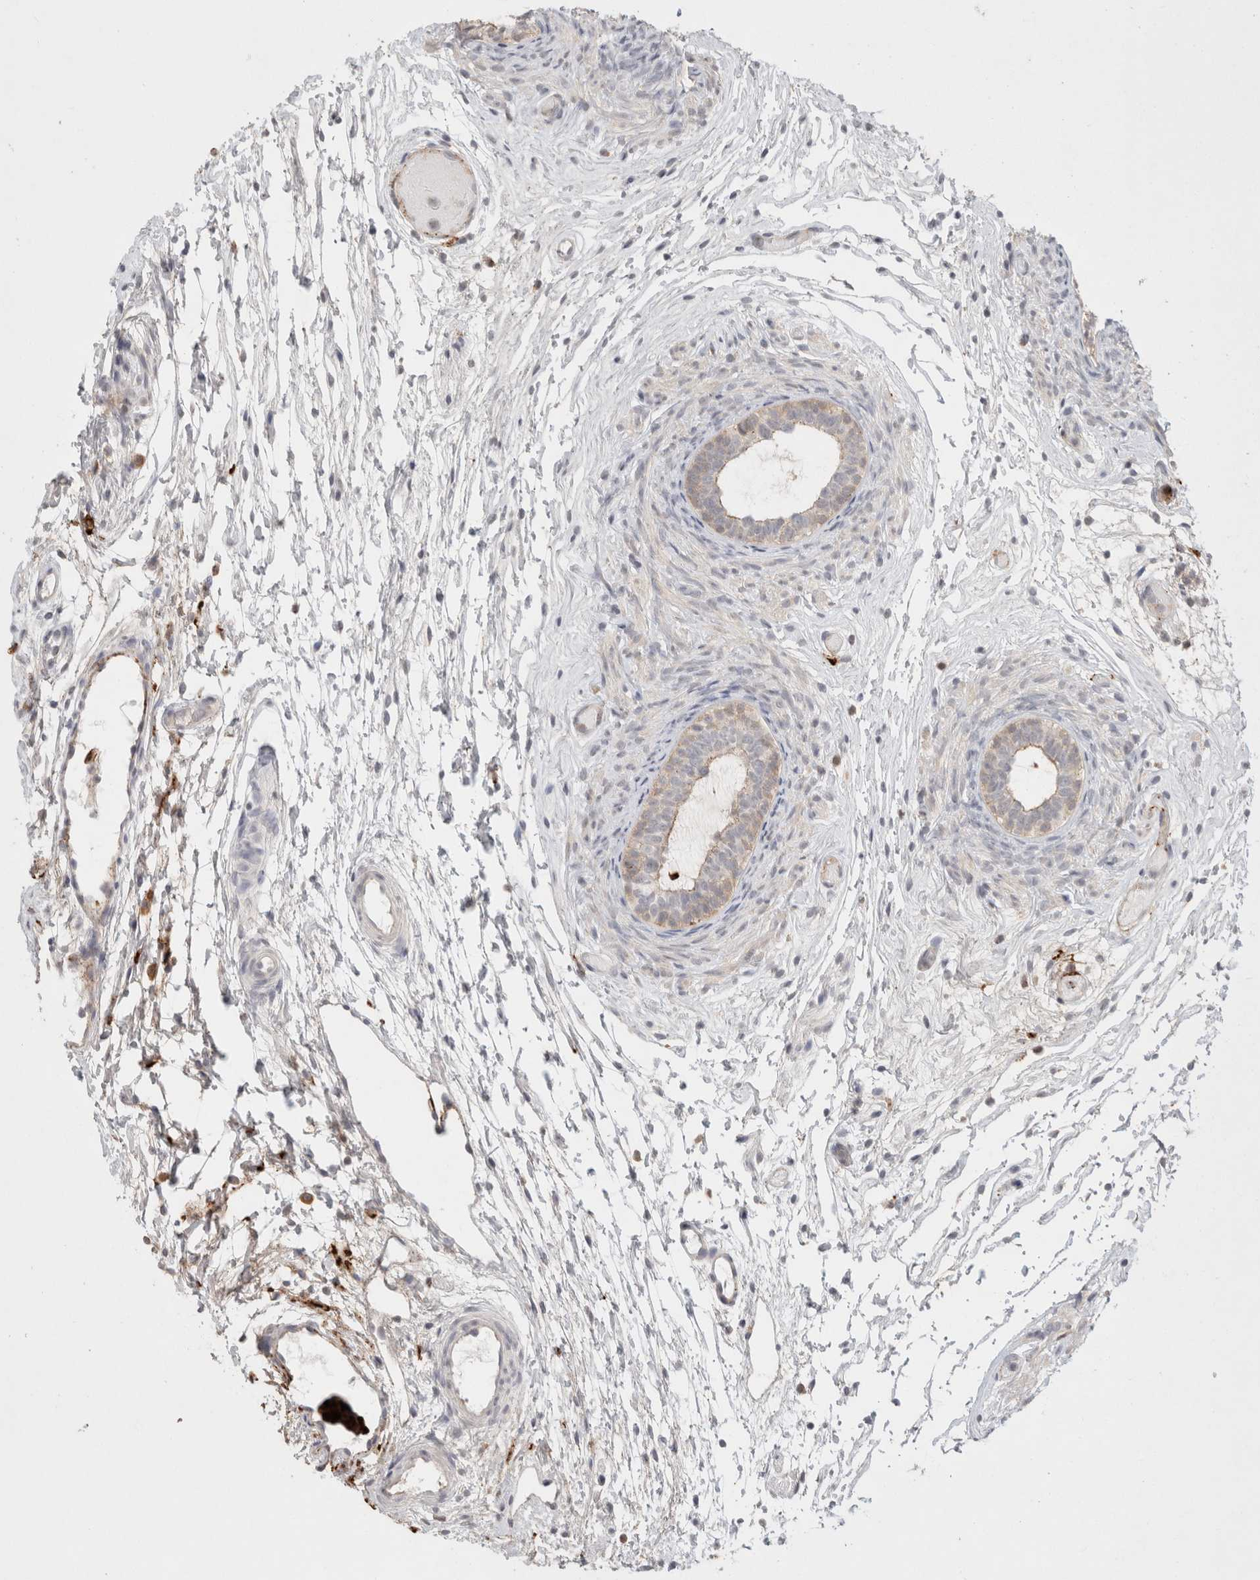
{"staining": {"intensity": "moderate", "quantity": ">75%", "location": "cytoplasmic/membranous"}, "tissue": "epididymis", "cell_type": "Glandular cells", "image_type": "normal", "snomed": [{"axis": "morphology", "description": "Normal tissue, NOS"}, {"axis": "topography", "description": "Epididymis"}], "caption": "IHC (DAB (3,3'-diaminobenzidine)) staining of unremarkable human epididymis reveals moderate cytoplasmic/membranous protein expression in about >75% of glandular cells. (DAB = brown stain, brightfield microscopy at high magnification).", "gene": "HROB", "patient": {"sex": "male", "age": 5}}